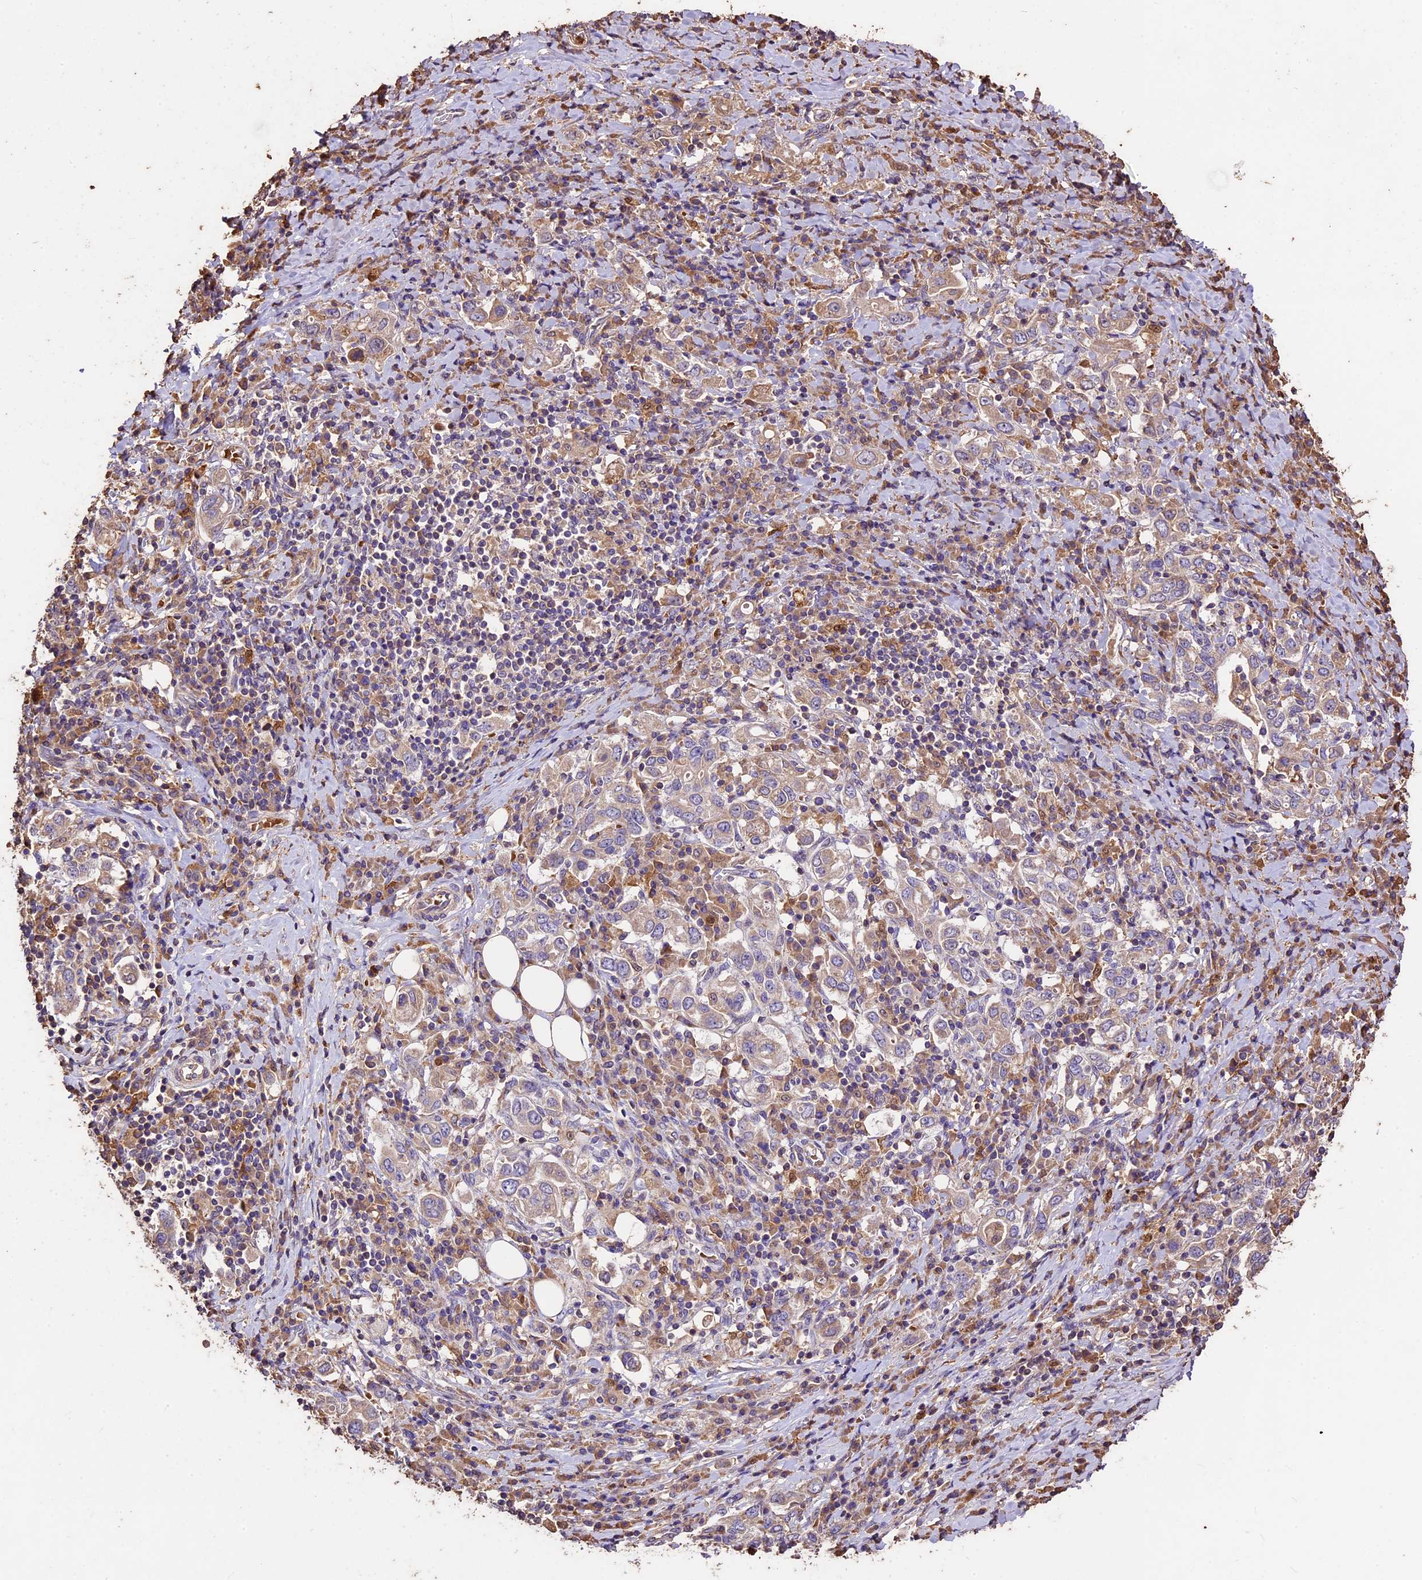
{"staining": {"intensity": "weak", "quantity": ">75%", "location": "cytoplasmic/membranous"}, "tissue": "stomach cancer", "cell_type": "Tumor cells", "image_type": "cancer", "snomed": [{"axis": "morphology", "description": "Adenocarcinoma, NOS"}, {"axis": "topography", "description": "Stomach, upper"}, {"axis": "topography", "description": "Stomach"}], "caption": "An immunohistochemistry (IHC) photomicrograph of neoplastic tissue is shown. Protein staining in brown labels weak cytoplasmic/membranous positivity in stomach cancer (adenocarcinoma) within tumor cells.", "gene": "CRLF1", "patient": {"sex": "male", "age": 62}}